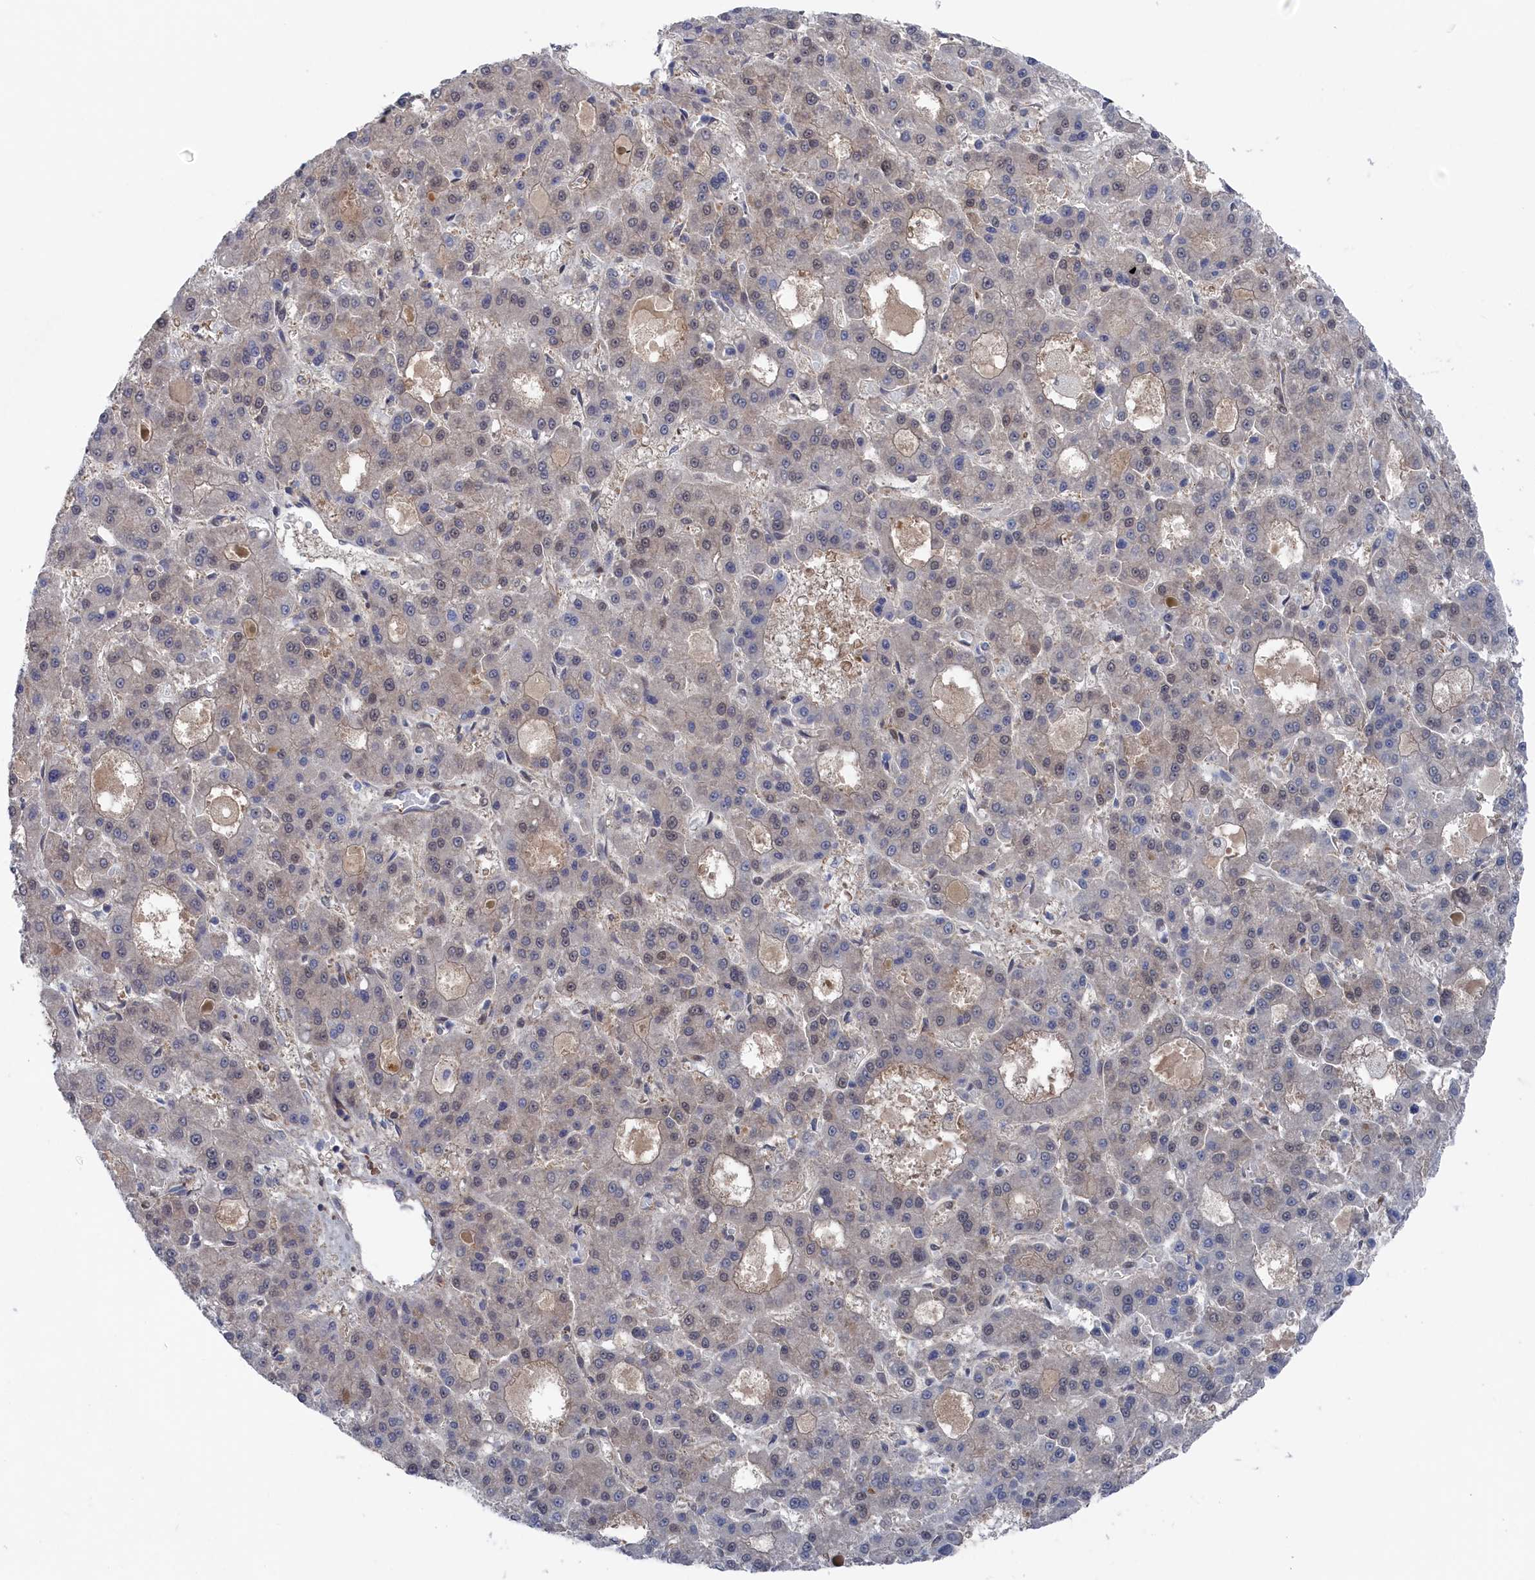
{"staining": {"intensity": "weak", "quantity": "25%-75%", "location": "nuclear"}, "tissue": "liver cancer", "cell_type": "Tumor cells", "image_type": "cancer", "snomed": [{"axis": "morphology", "description": "Carcinoma, Hepatocellular, NOS"}, {"axis": "topography", "description": "Liver"}], "caption": "A brown stain labels weak nuclear staining of a protein in human liver cancer (hepatocellular carcinoma) tumor cells.", "gene": "IRGQ", "patient": {"sex": "male", "age": 70}}